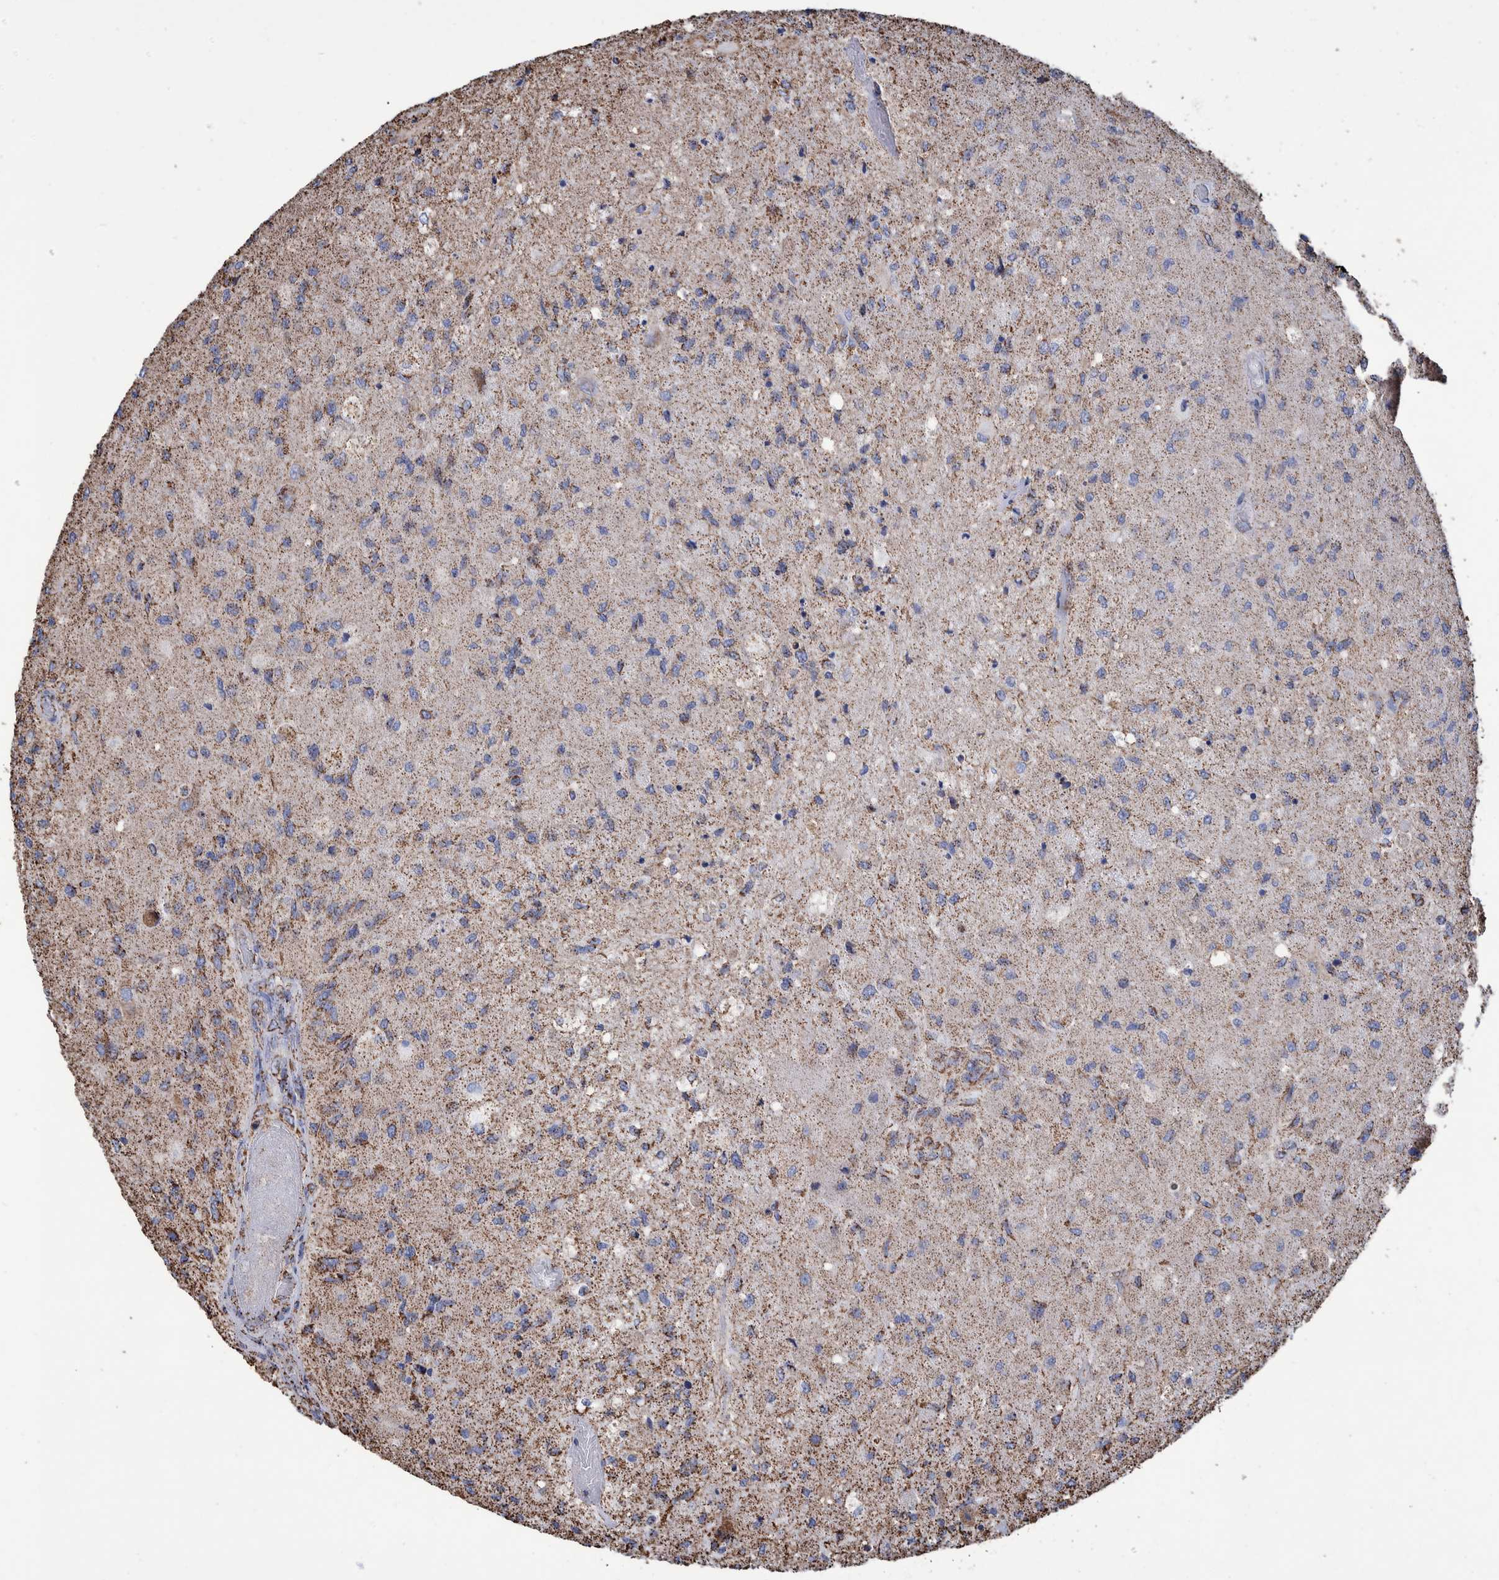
{"staining": {"intensity": "moderate", "quantity": "25%-75%", "location": "cytoplasmic/membranous"}, "tissue": "glioma", "cell_type": "Tumor cells", "image_type": "cancer", "snomed": [{"axis": "morphology", "description": "Normal tissue, NOS"}, {"axis": "morphology", "description": "Glioma, malignant, High grade"}, {"axis": "topography", "description": "Cerebral cortex"}], "caption": "DAB (3,3'-diaminobenzidine) immunohistochemical staining of human glioma demonstrates moderate cytoplasmic/membranous protein staining in approximately 25%-75% of tumor cells.", "gene": "VPS26C", "patient": {"sex": "male", "age": 77}}